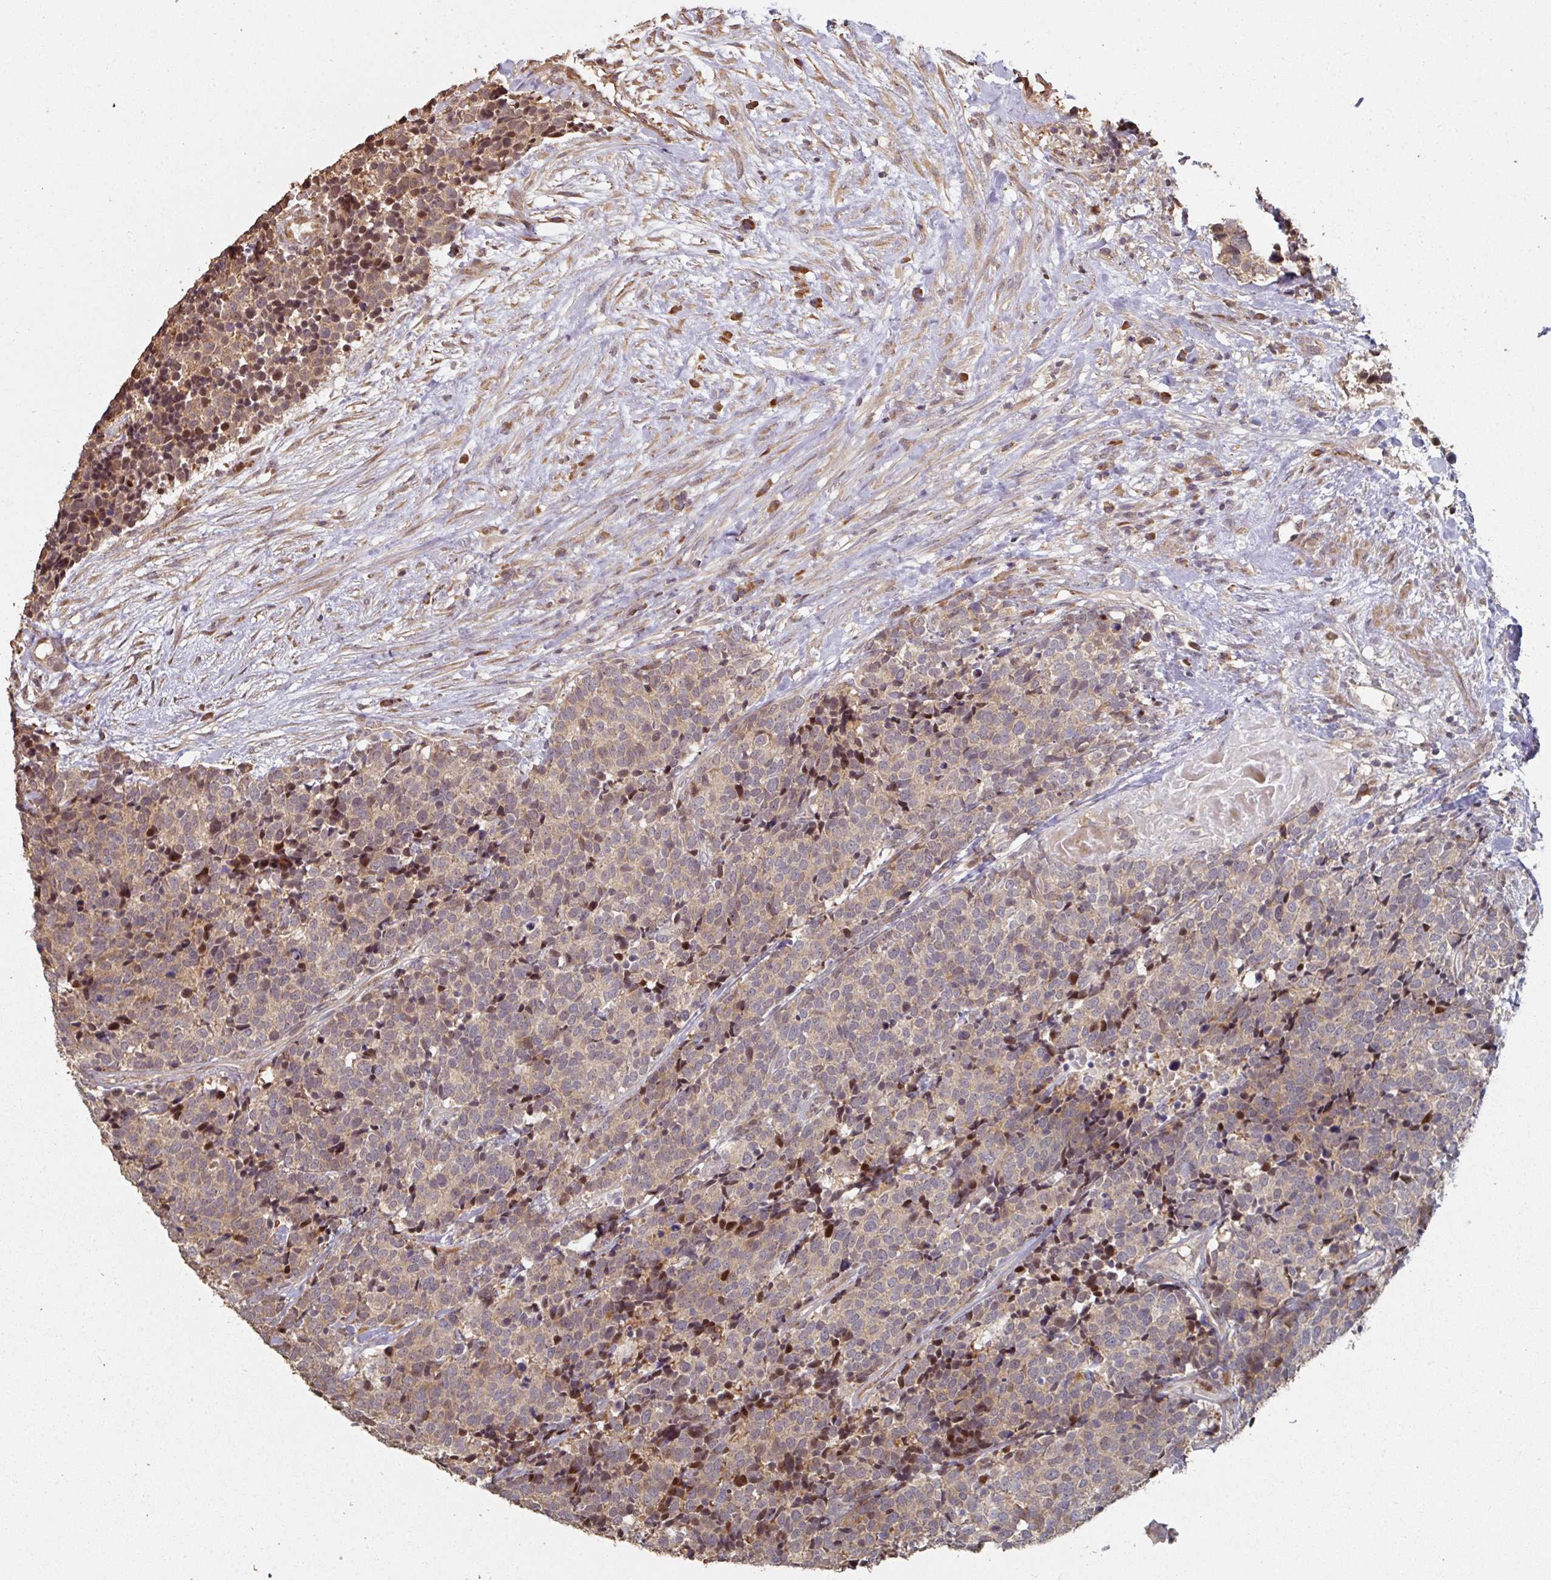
{"staining": {"intensity": "weak", "quantity": ">75%", "location": "cytoplasmic/membranous"}, "tissue": "carcinoid", "cell_type": "Tumor cells", "image_type": "cancer", "snomed": [{"axis": "morphology", "description": "Carcinoid, malignant, NOS"}, {"axis": "topography", "description": "Skin"}], "caption": "Approximately >75% of tumor cells in malignant carcinoid exhibit weak cytoplasmic/membranous protein staining as visualized by brown immunohistochemical staining.", "gene": "CA7", "patient": {"sex": "female", "age": 79}}